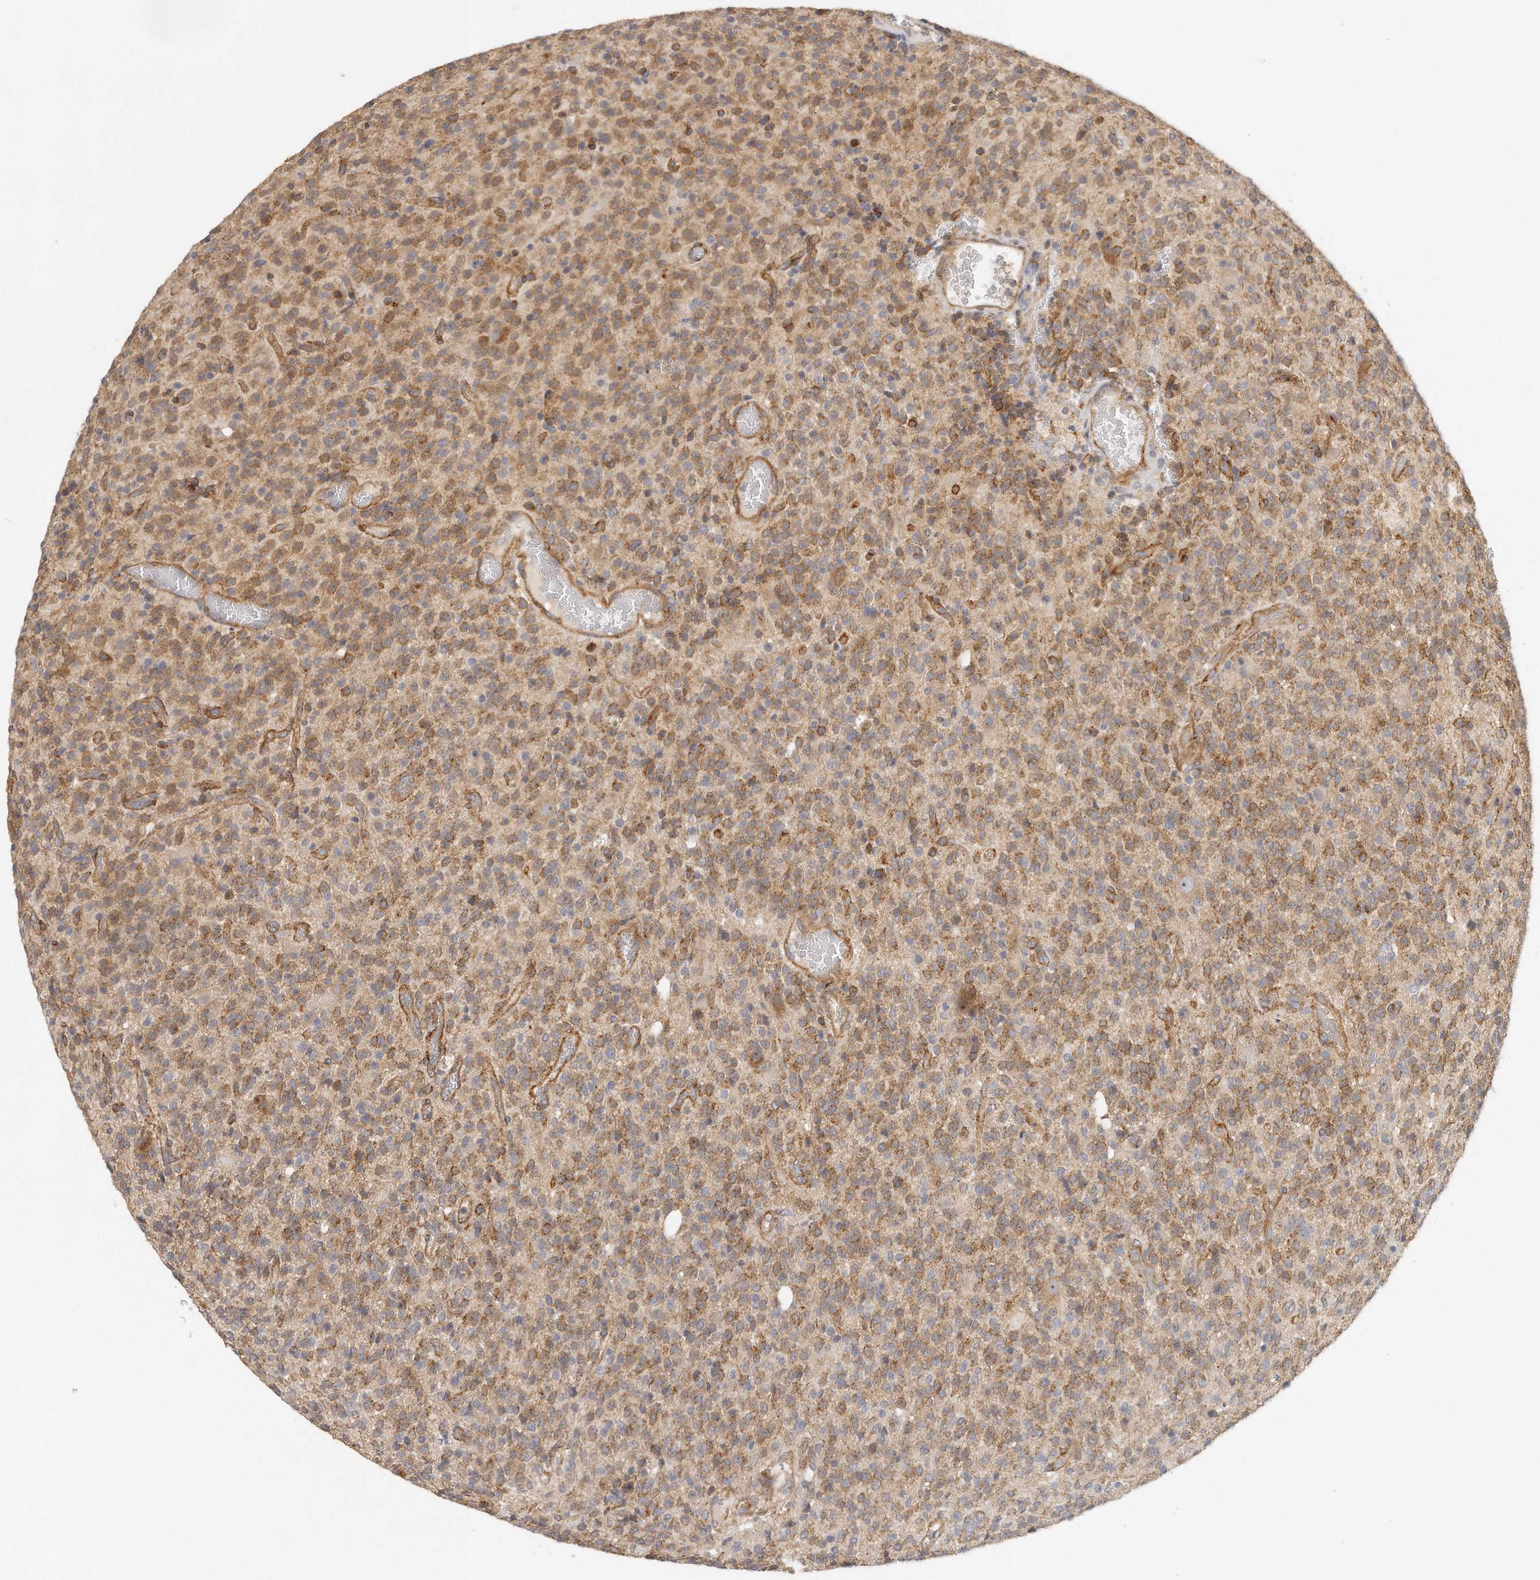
{"staining": {"intensity": "moderate", "quantity": ">75%", "location": "cytoplasmic/membranous"}, "tissue": "glioma", "cell_type": "Tumor cells", "image_type": "cancer", "snomed": [{"axis": "morphology", "description": "Glioma, malignant, High grade"}, {"axis": "topography", "description": "Brain"}], "caption": "IHC photomicrograph of neoplastic tissue: glioma stained using IHC displays medium levels of moderate protein expression localized specifically in the cytoplasmic/membranous of tumor cells, appearing as a cytoplasmic/membranous brown color.", "gene": "MTERF4", "patient": {"sex": "male", "age": 34}}